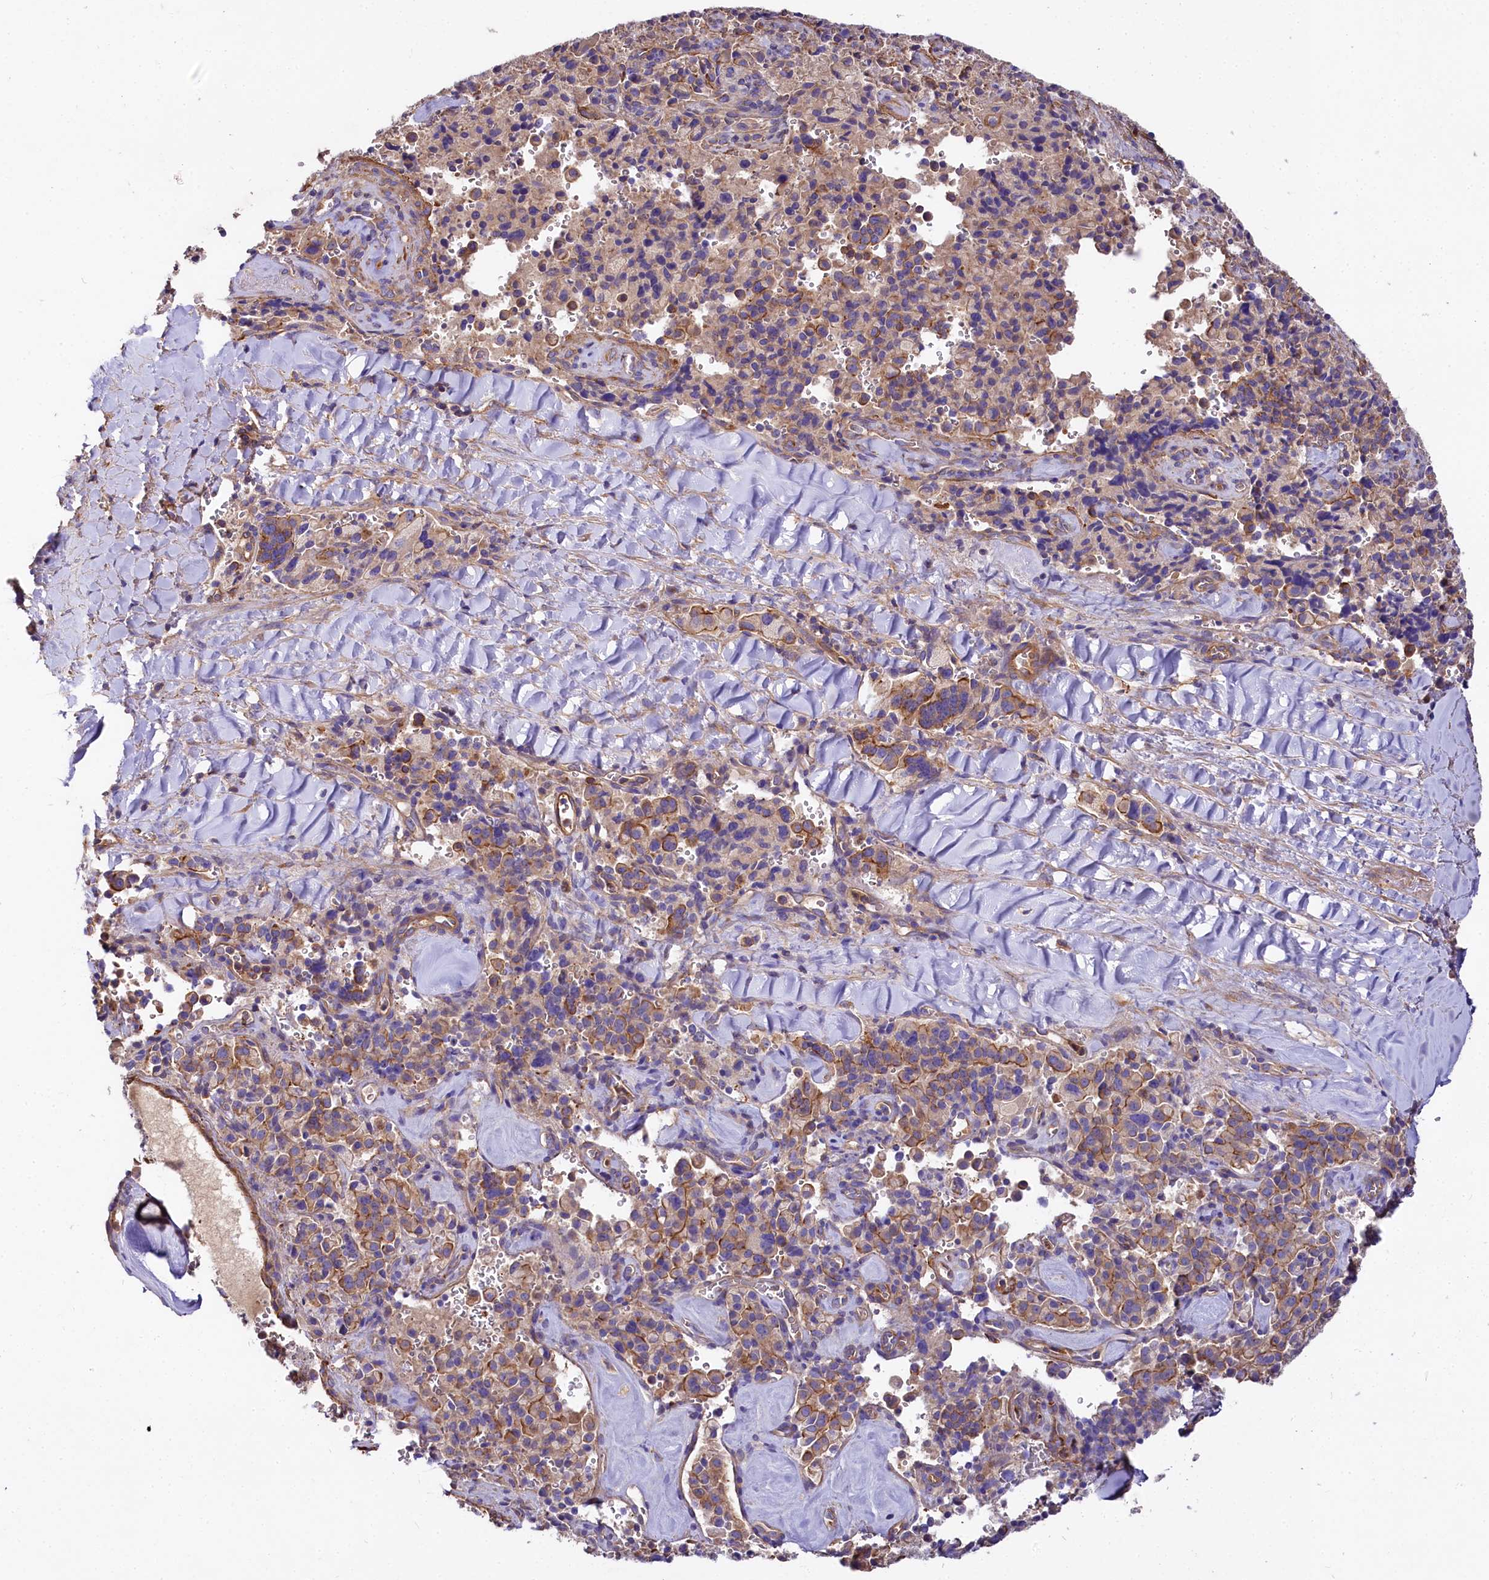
{"staining": {"intensity": "moderate", "quantity": "25%-75%", "location": "cytoplasmic/membranous"}, "tissue": "pancreatic cancer", "cell_type": "Tumor cells", "image_type": "cancer", "snomed": [{"axis": "morphology", "description": "Adenocarcinoma, NOS"}, {"axis": "topography", "description": "Pancreas"}], "caption": "Pancreatic adenocarcinoma was stained to show a protein in brown. There is medium levels of moderate cytoplasmic/membranous staining in about 25%-75% of tumor cells.", "gene": "FCHSD2", "patient": {"sex": "male", "age": 65}}